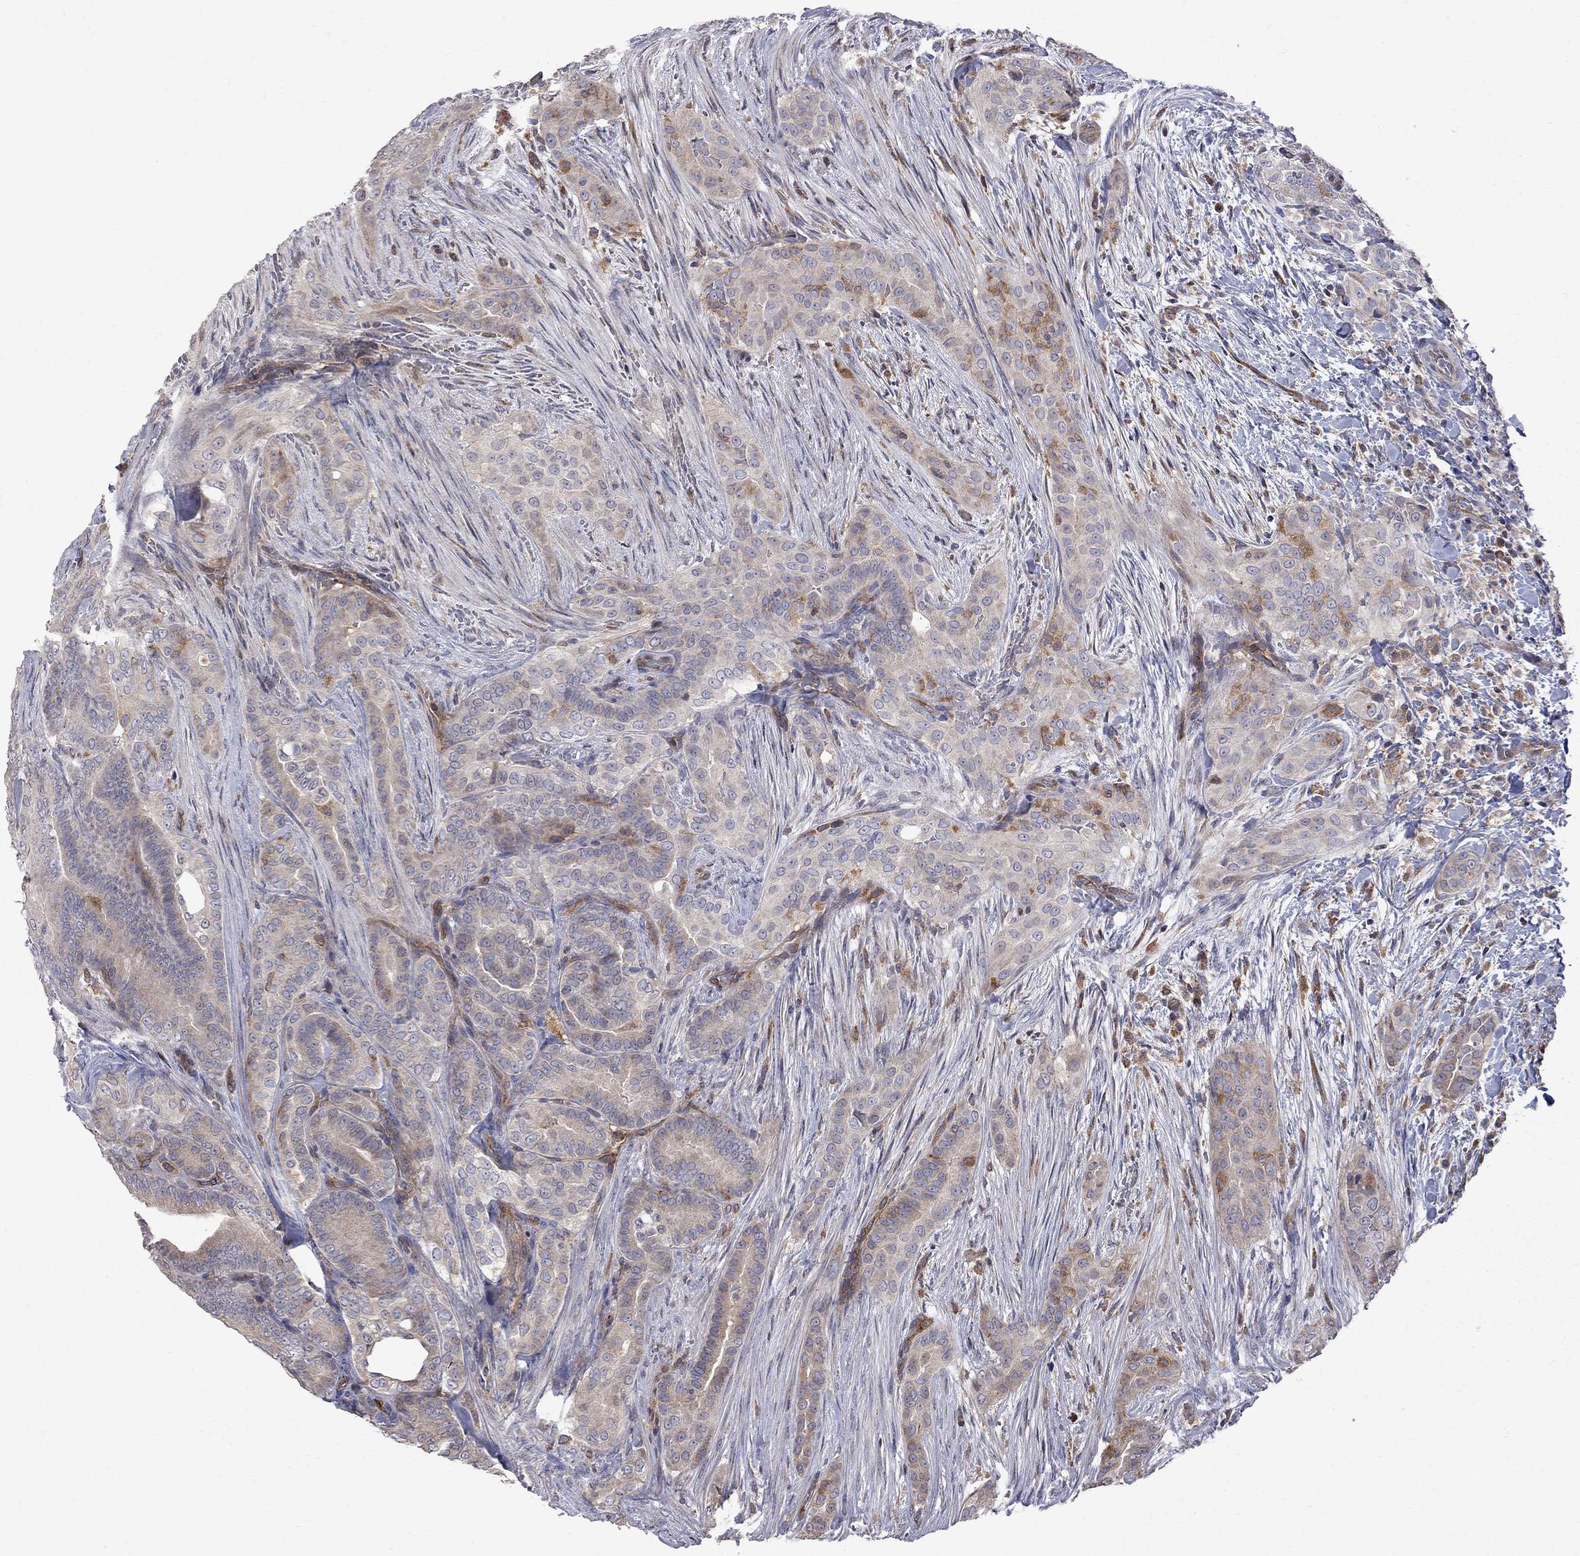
{"staining": {"intensity": "negative", "quantity": "none", "location": "none"}, "tissue": "thyroid cancer", "cell_type": "Tumor cells", "image_type": "cancer", "snomed": [{"axis": "morphology", "description": "Papillary adenocarcinoma, NOS"}, {"axis": "topography", "description": "Thyroid gland"}], "caption": "Tumor cells show no significant protein expression in thyroid papillary adenocarcinoma.", "gene": "ABI3", "patient": {"sex": "male", "age": 61}}